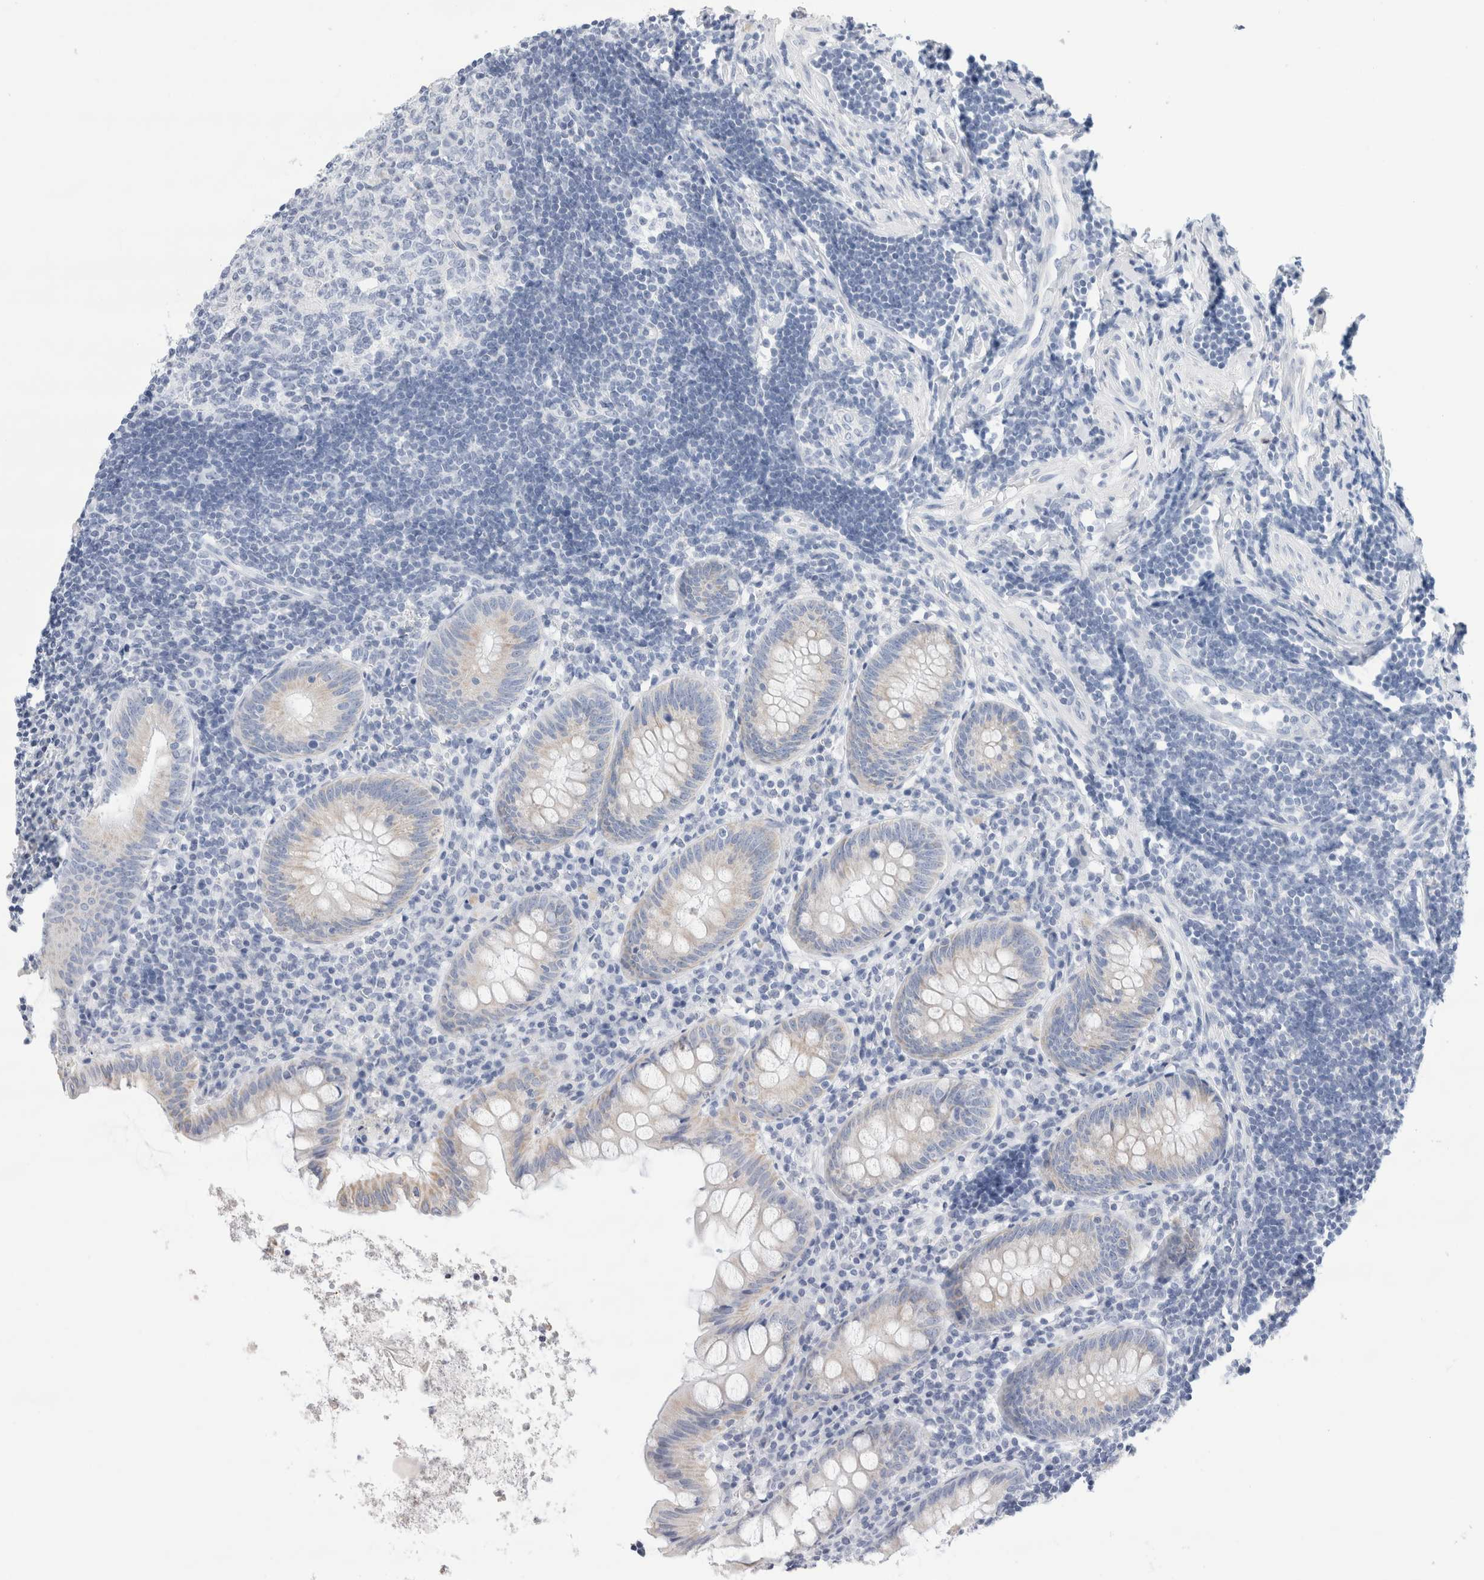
{"staining": {"intensity": "negative", "quantity": "none", "location": "none"}, "tissue": "appendix", "cell_type": "Glandular cells", "image_type": "normal", "snomed": [{"axis": "morphology", "description": "Normal tissue, NOS"}, {"axis": "topography", "description": "Appendix"}], "caption": "Histopathology image shows no significant protein staining in glandular cells of normal appendix. (DAB (3,3'-diaminobenzidine) IHC, high magnification).", "gene": "ECHDC2", "patient": {"sex": "female", "age": 54}}